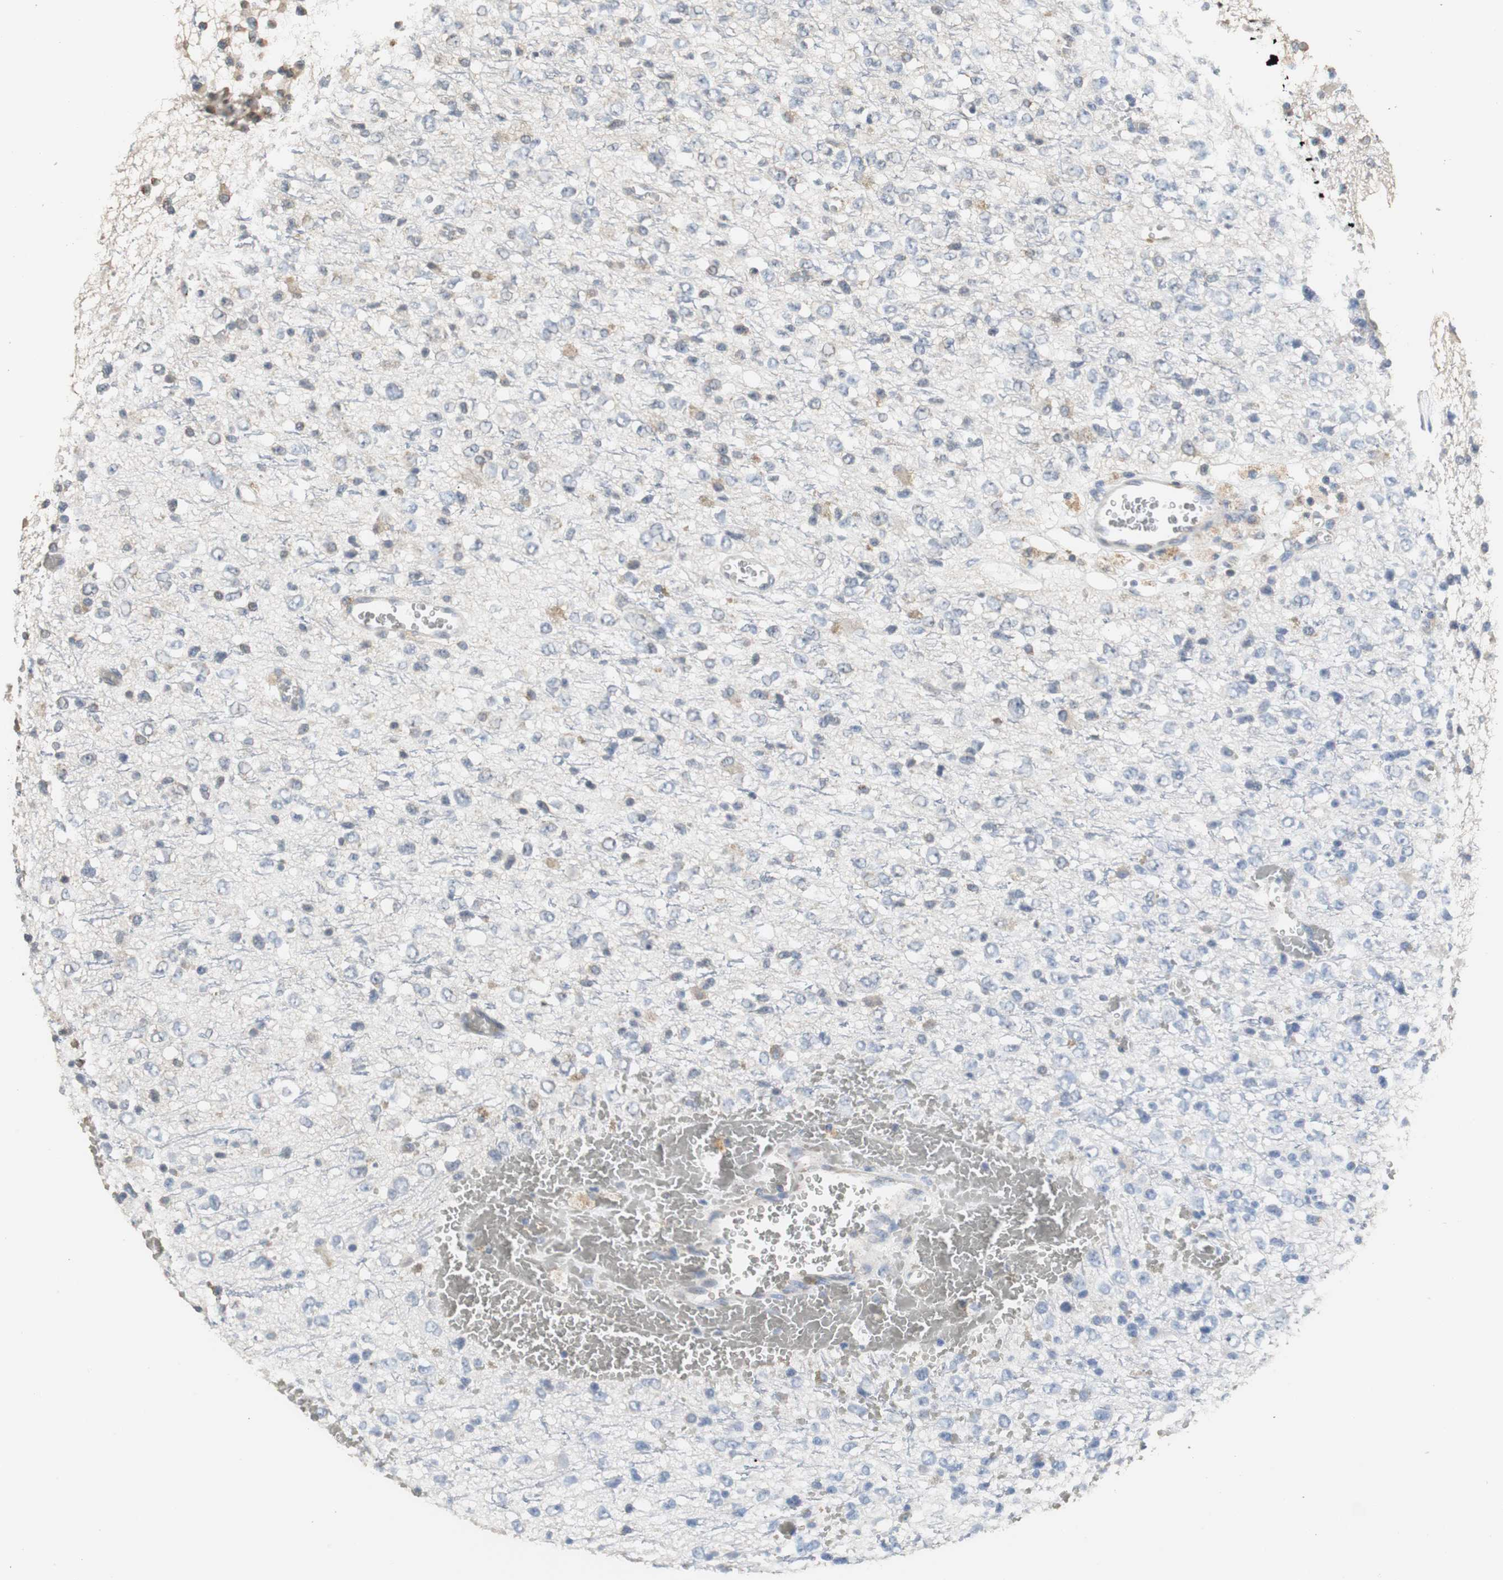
{"staining": {"intensity": "moderate", "quantity": "<25%", "location": "cytoplasmic/membranous"}, "tissue": "glioma", "cell_type": "Tumor cells", "image_type": "cancer", "snomed": [{"axis": "morphology", "description": "Glioma, malignant, High grade"}, {"axis": "topography", "description": "pancreas cauda"}], "caption": "The immunohistochemical stain shows moderate cytoplasmic/membranous staining in tumor cells of high-grade glioma (malignant) tissue.", "gene": "HMGCL", "patient": {"sex": "male", "age": 60}}